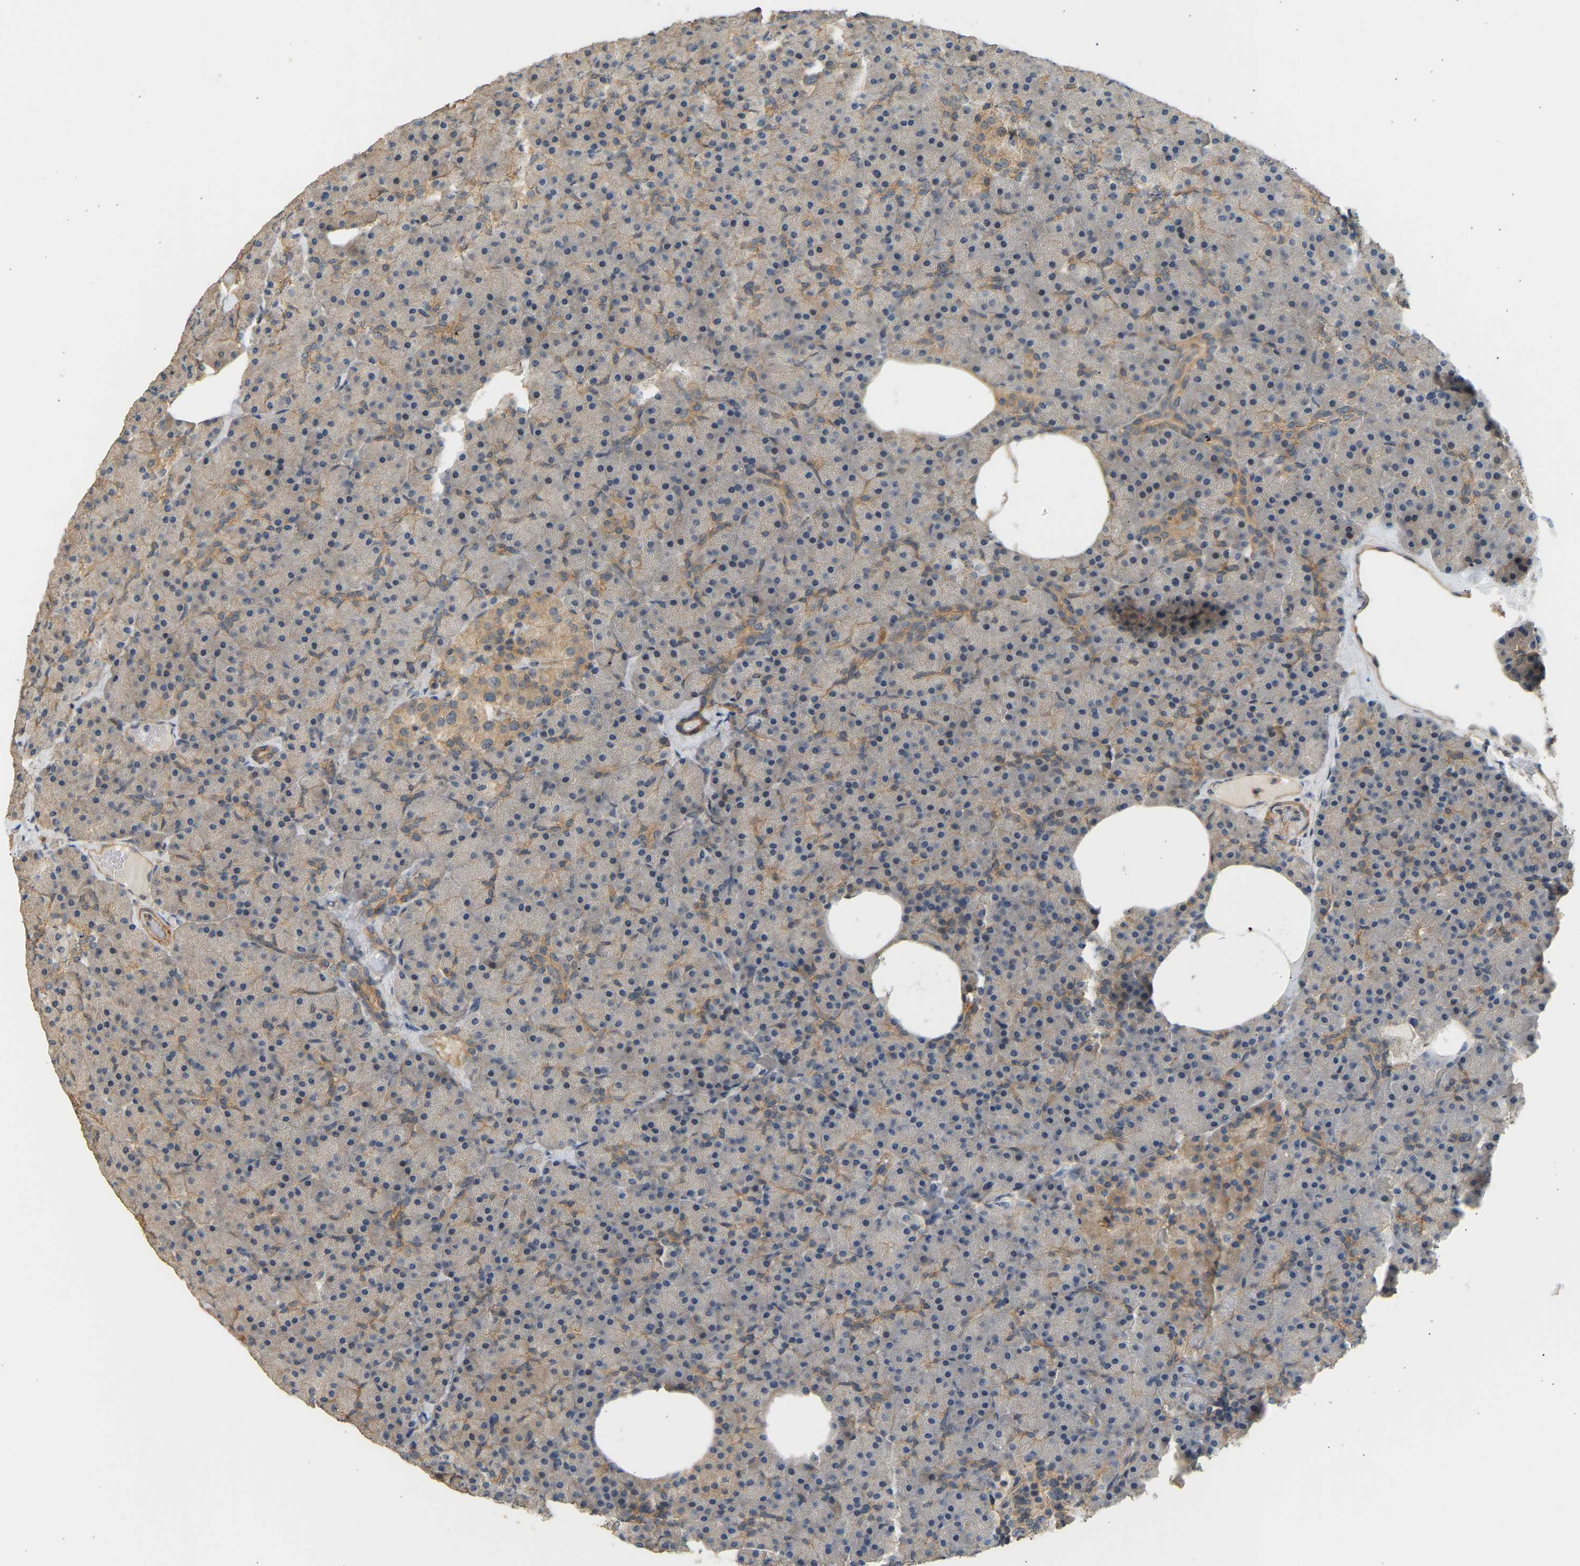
{"staining": {"intensity": "moderate", "quantity": "<25%", "location": "cytoplasmic/membranous"}, "tissue": "pancreas", "cell_type": "Exocrine glandular cells", "image_type": "normal", "snomed": [{"axis": "morphology", "description": "Normal tissue, NOS"}, {"axis": "morphology", "description": "Carcinoid, malignant, NOS"}, {"axis": "topography", "description": "Pancreas"}], "caption": "Protein staining reveals moderate cytoplasmic/membranous staining in approximately <25% of exocrine glandular cells in unremarkable pancreas.", "gene": "RGL1", "patient": {"sex": "female", "age": 35}}